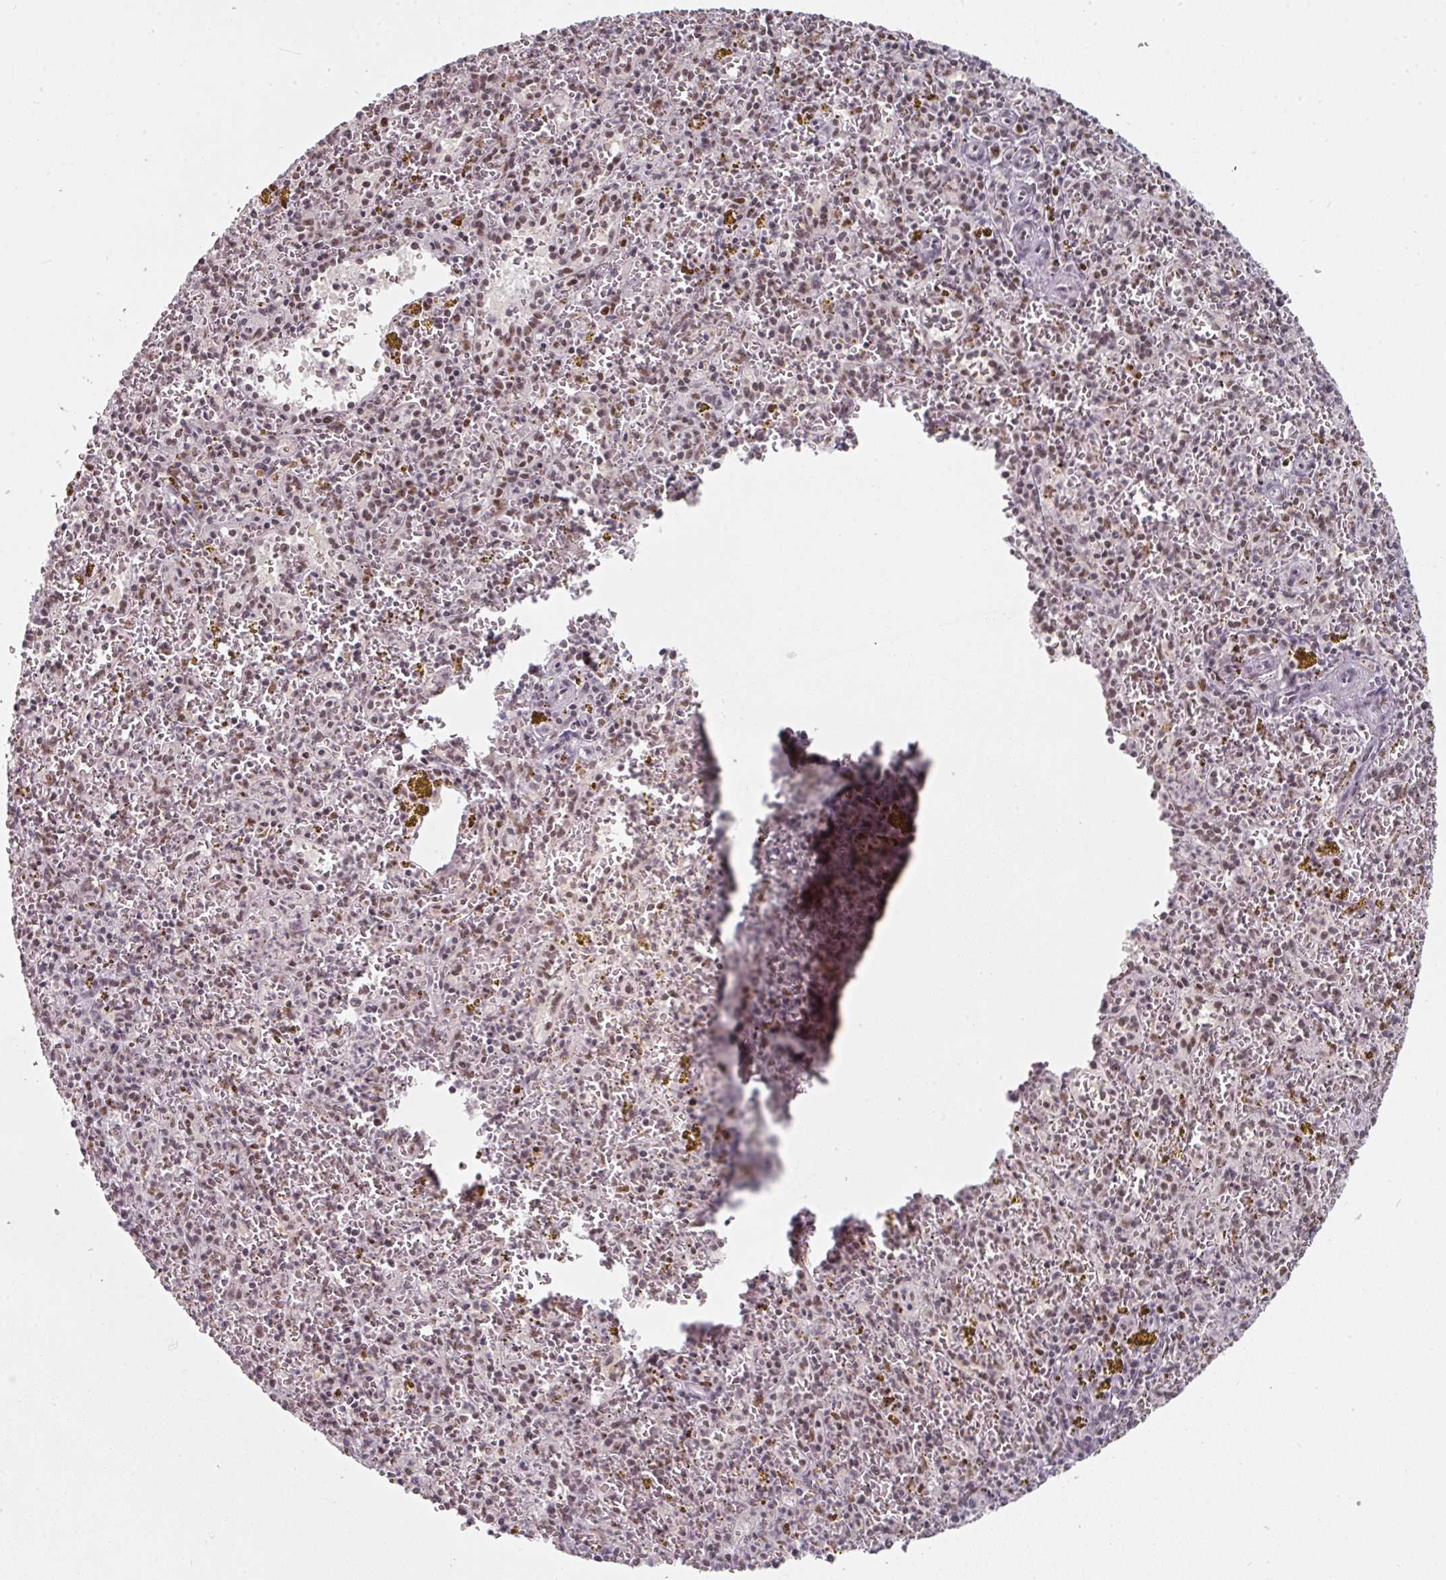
{"staining": {"intensity": "moderate", "quantity": ">75%", "location": "nuclear"}, "tissue": "spleen", "cell_type": "Cells in red pulp", "image_type": "normal", "snomed": [{"axis": "morphology", "description": "Normal tissue, NOS"}, {"axis": "topography", "description": "Spleen"}], "caption": "Spleen stained with a brown dye displays moderate nuclear positive staining in about >75% of cells in red pulp.", "gene": "ENSG00000283782", "patient": {"sex": "male", "age": 57}}